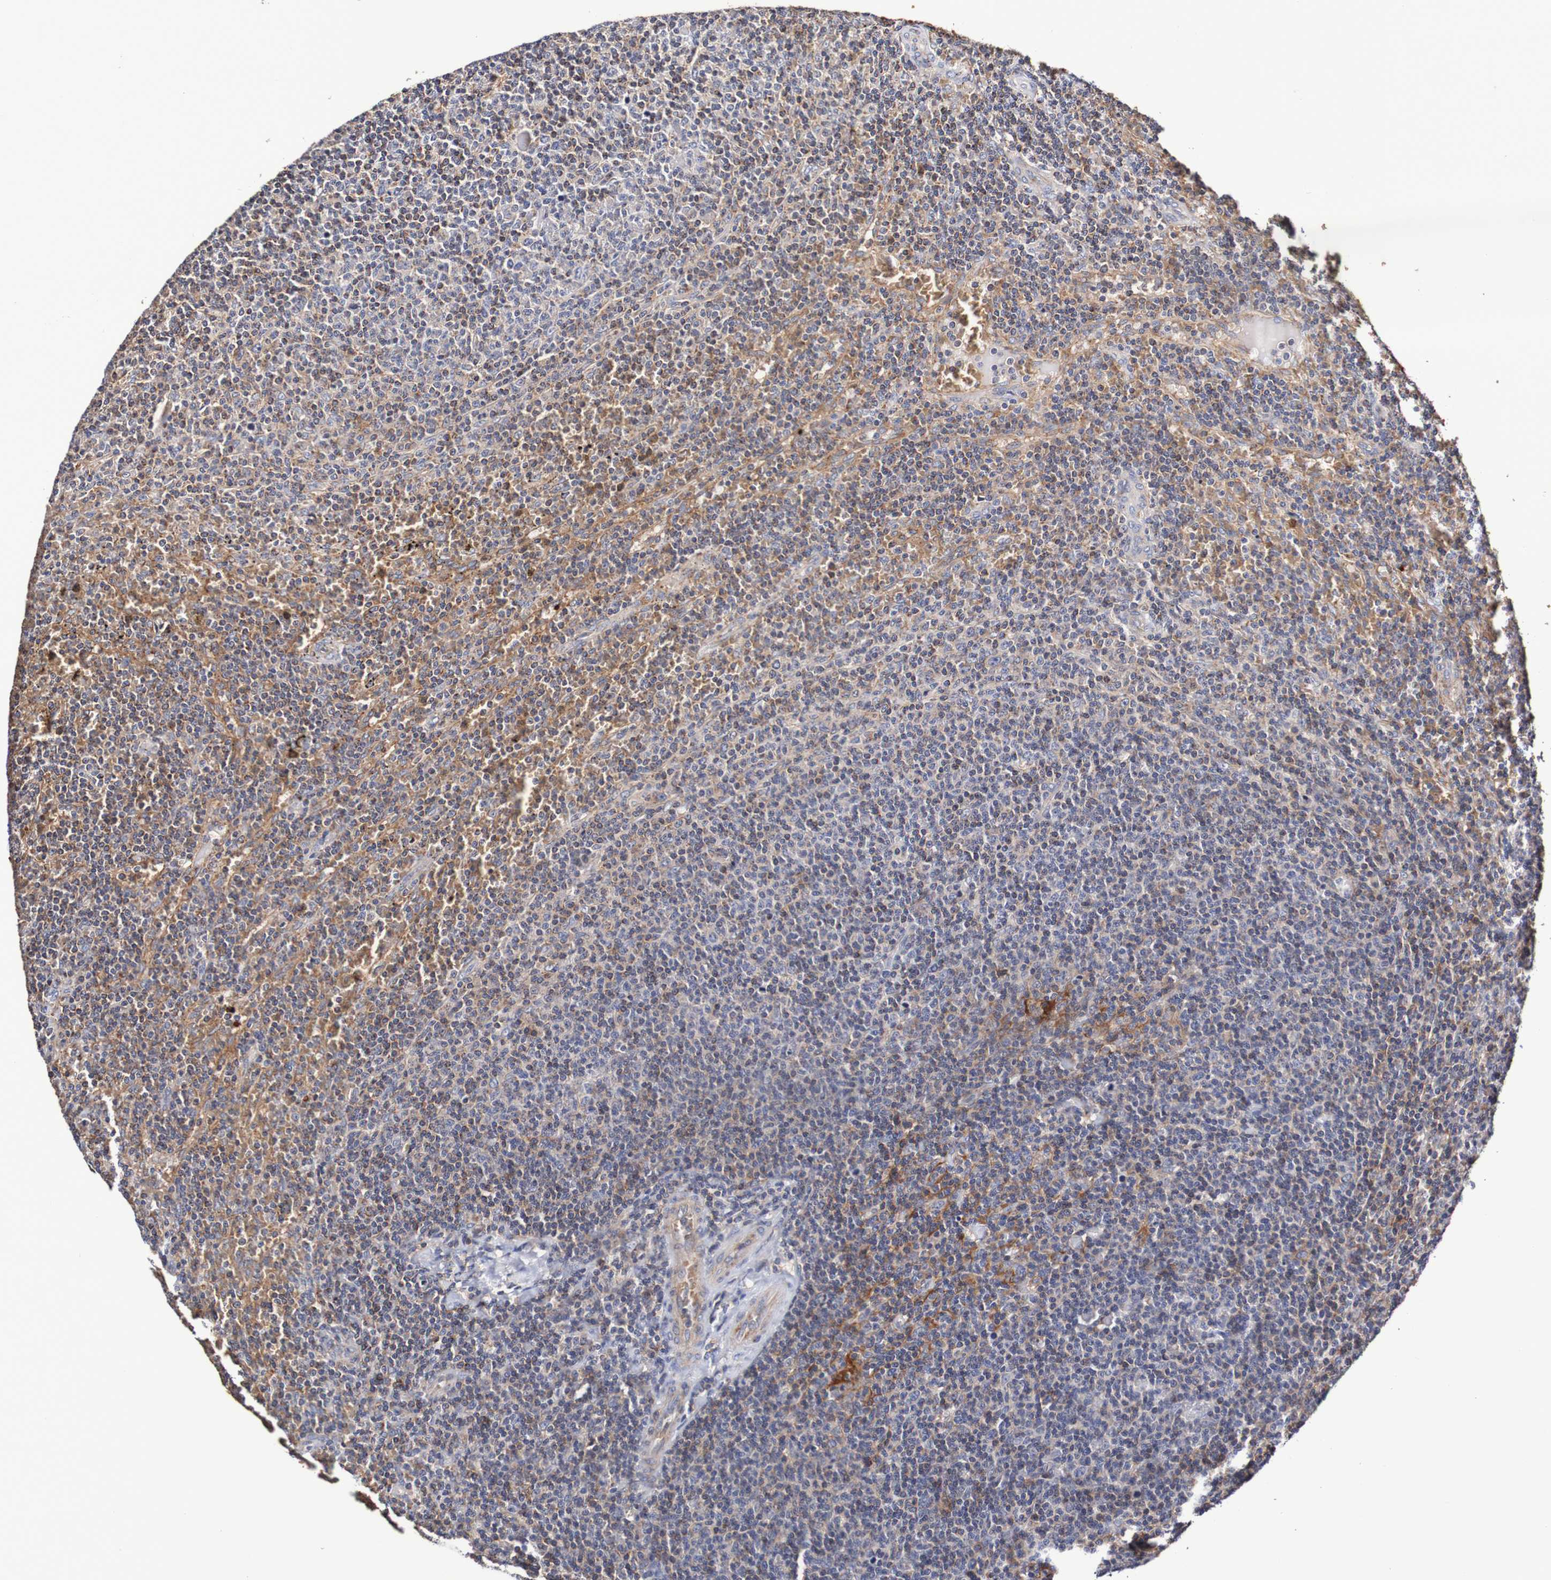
{"staining": {"intensity": "negative", "quantity": "none", "location": "none"}, "tissue": "lymphoma", "cell_type": "Tumor cells", "image_type": "cancer", "snomed": [{"axis": "morphology", "description": "Malignant lymphoma, non-Hodgkin's type, Low grade"}, {"axis": "topography", "description": "Spleen"}], "caption": "High power microscopy micrograph of an IHC photomicrograph of lymphoma, revealing no significant positivity in tumor cells.", "gene": "WNT4", "patient": {"sex": "female", "age": 50}}